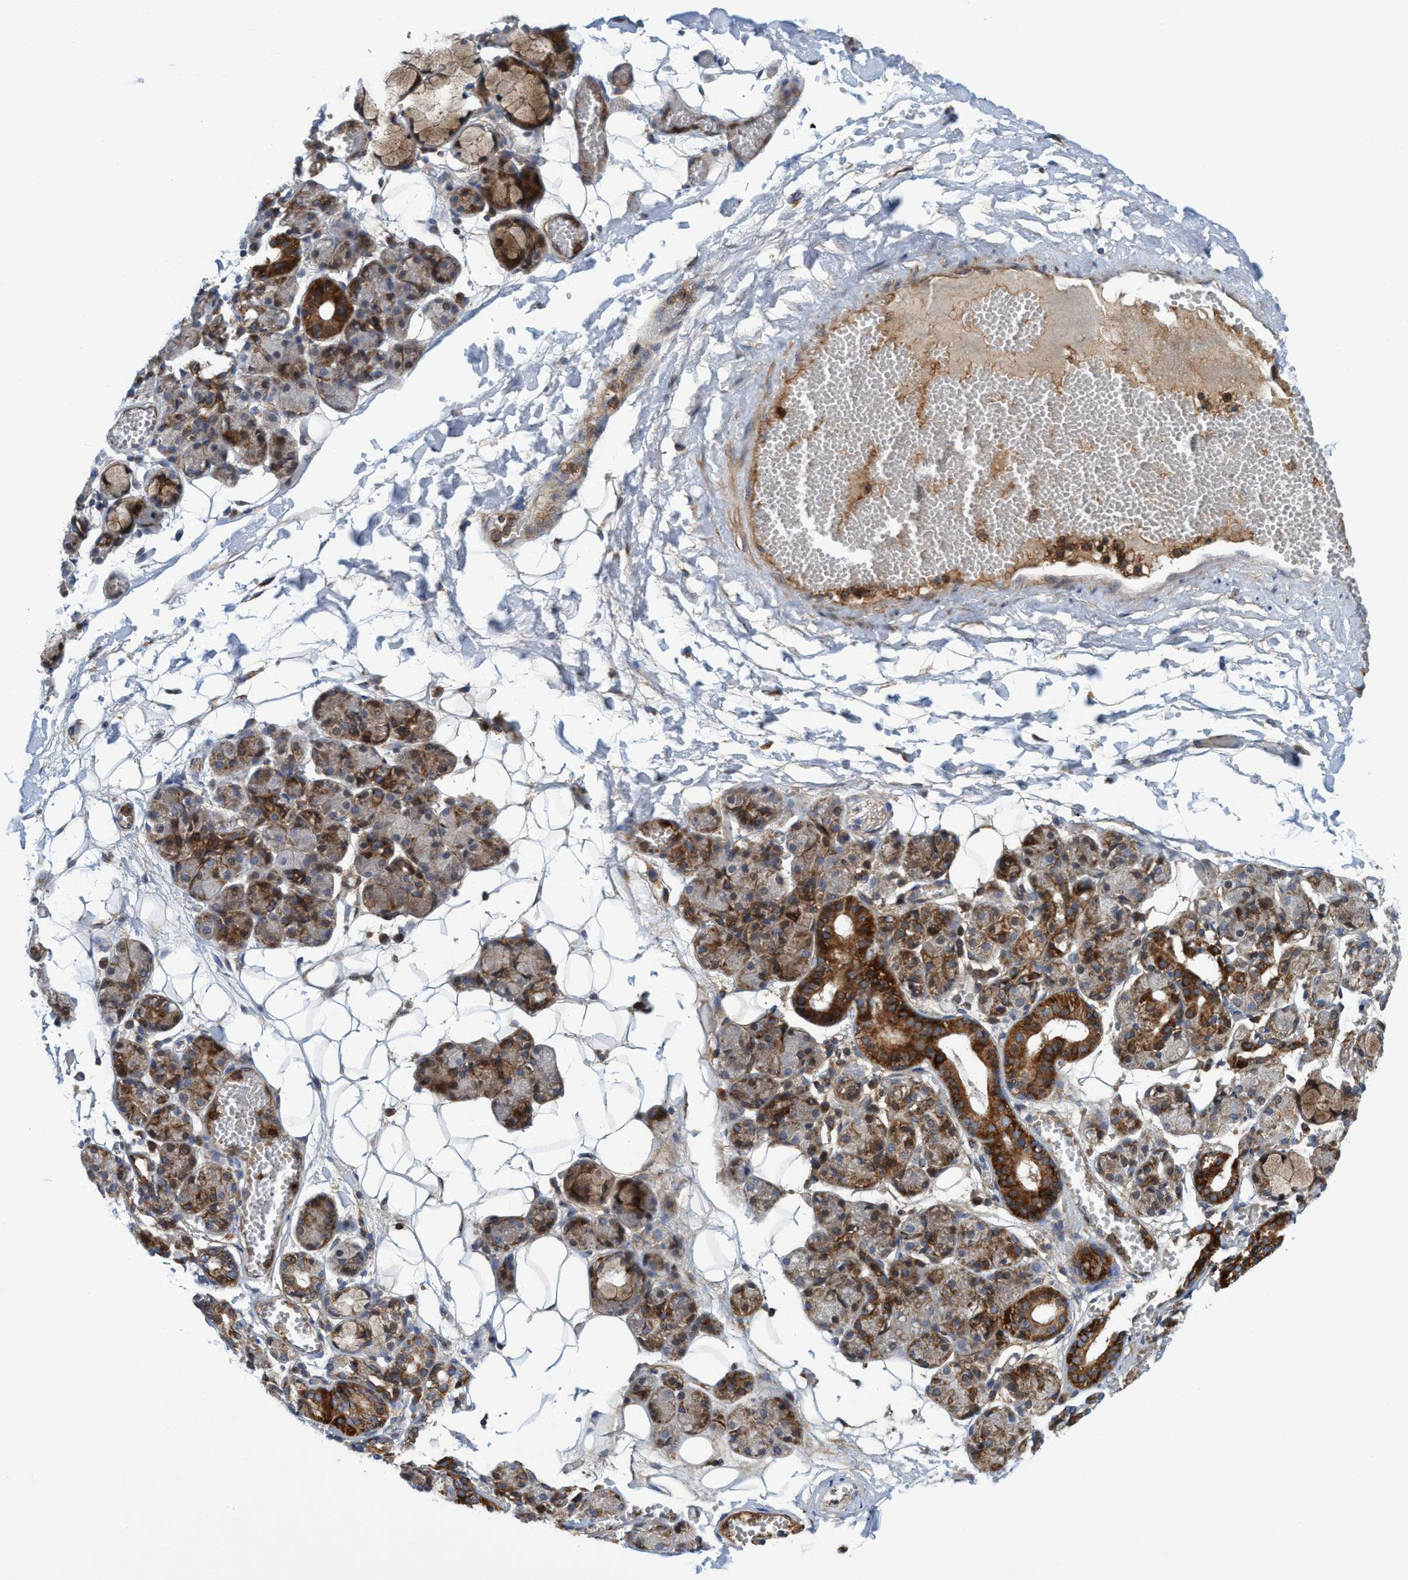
{"staining": {"intensity": "strong", "quantity": "25%-75%", "location": "cytoplasmic/membranous"}, "tissue": "salivary gland", "cell_type": "Glandular cells", "image_type": "normal", "snomed": [{"axis": "morphology", "description": "Normal tissue, NOS"}, {"axis": "topography", "description": "Salivary gland"}], "caption": "Immunohistochemical staining of unremarkable human salivary gland demonstrates 25%-75% levels of strong cytoplasmic/membranous protein positivity in about 25%-75% of glandular cells.", "gene": "SLC16A3", "patient": {"sex": "male", "age": 63}}